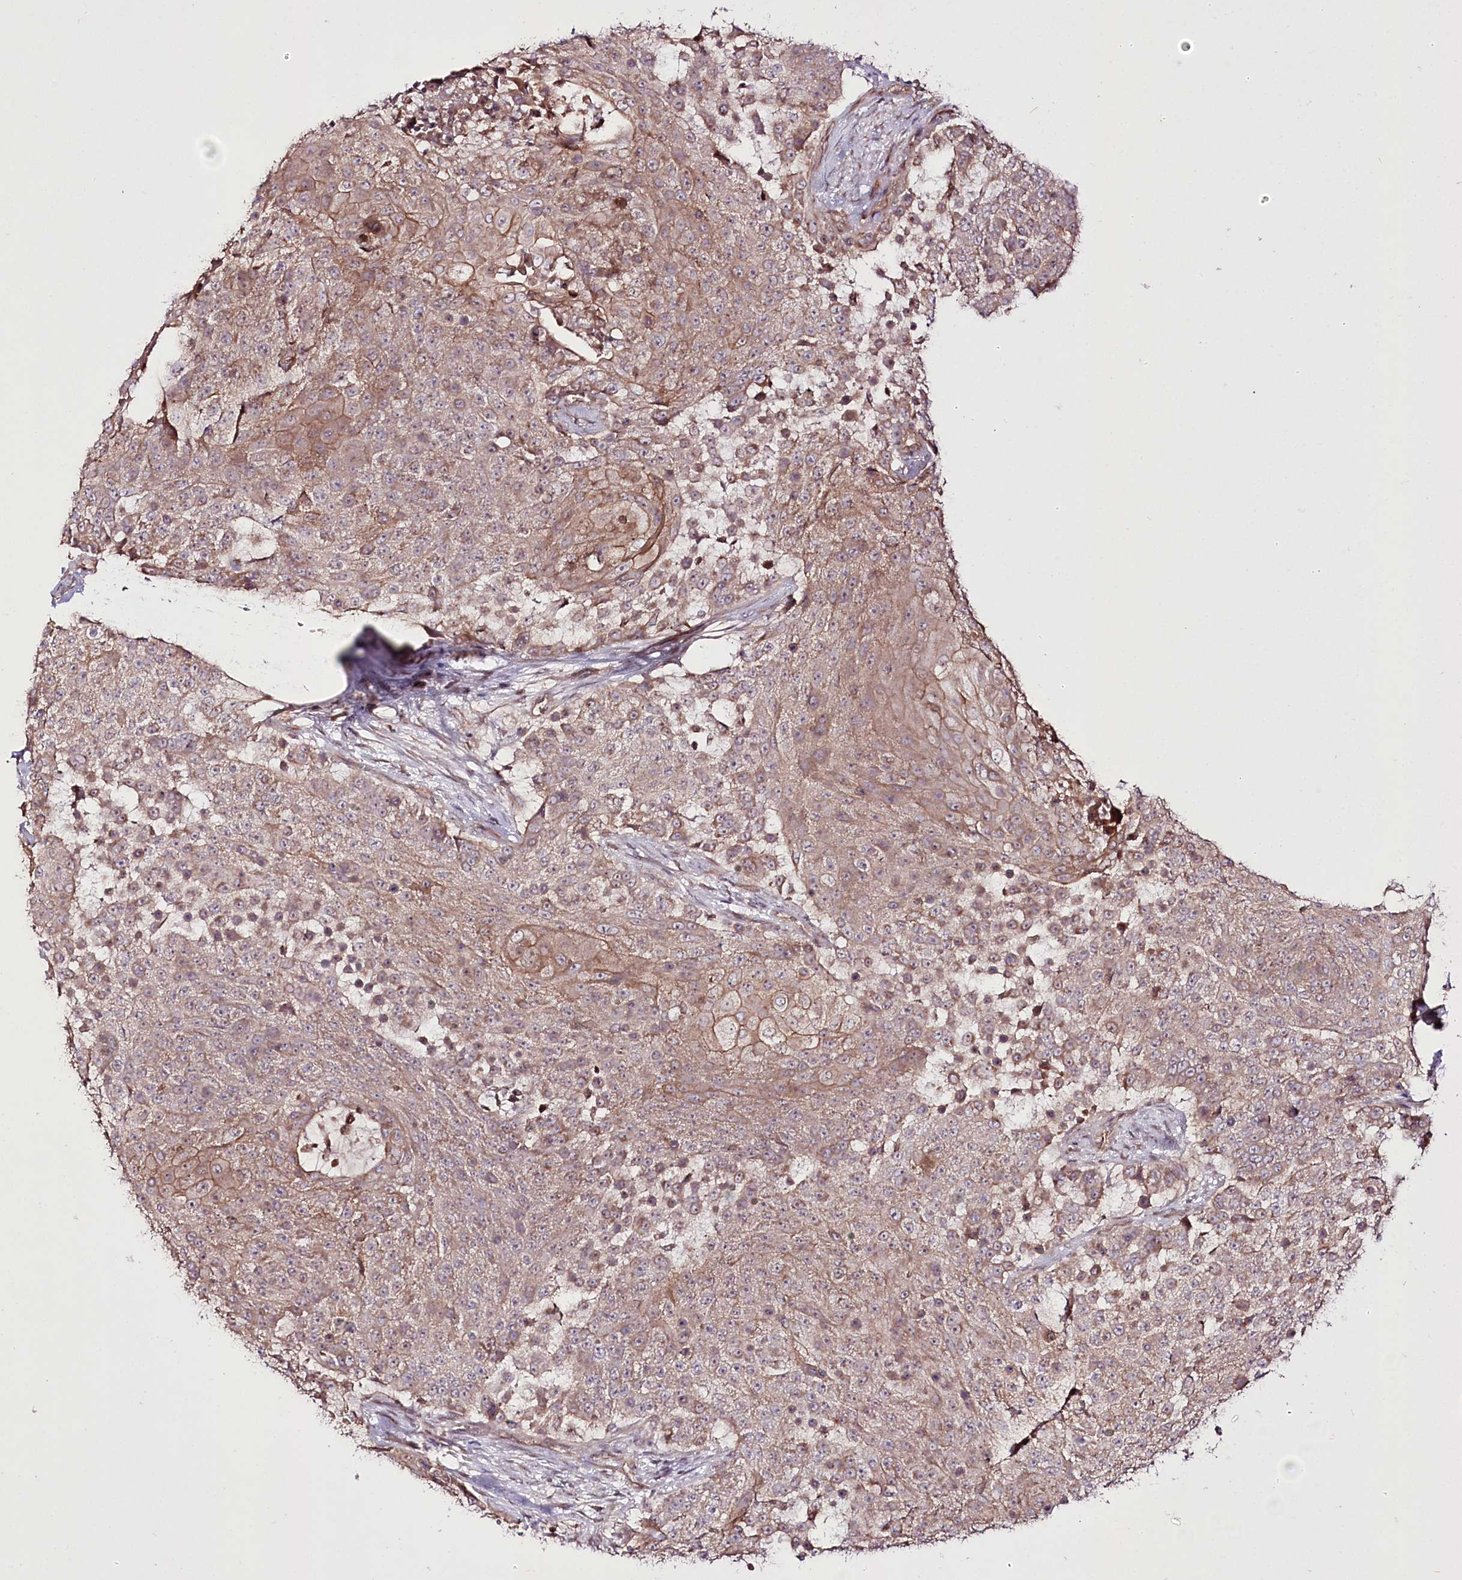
{"staining": {"intensity": "moderate", "quantity": ">75%", "location": "cytoplasmic/membranous"}, "tissue": "urothelial cancer", "cell_type": "Tumor cells", "image_type": "cancer", "snomed": [{"axis": "morphology", "description": "Urothelial carcinoma, High grade"}, {"axis": "topography", "description": "Urinary bladder"}], "caption": "IHC photomicrograph of urothelial cancer stained for a protein (brown), which displays medium levels of moderate cytoplasmic/membranous staining in approximately >75% of tumor cells.", "gene": "REXO2", "patient": {"sex": "female", "age": 63}}